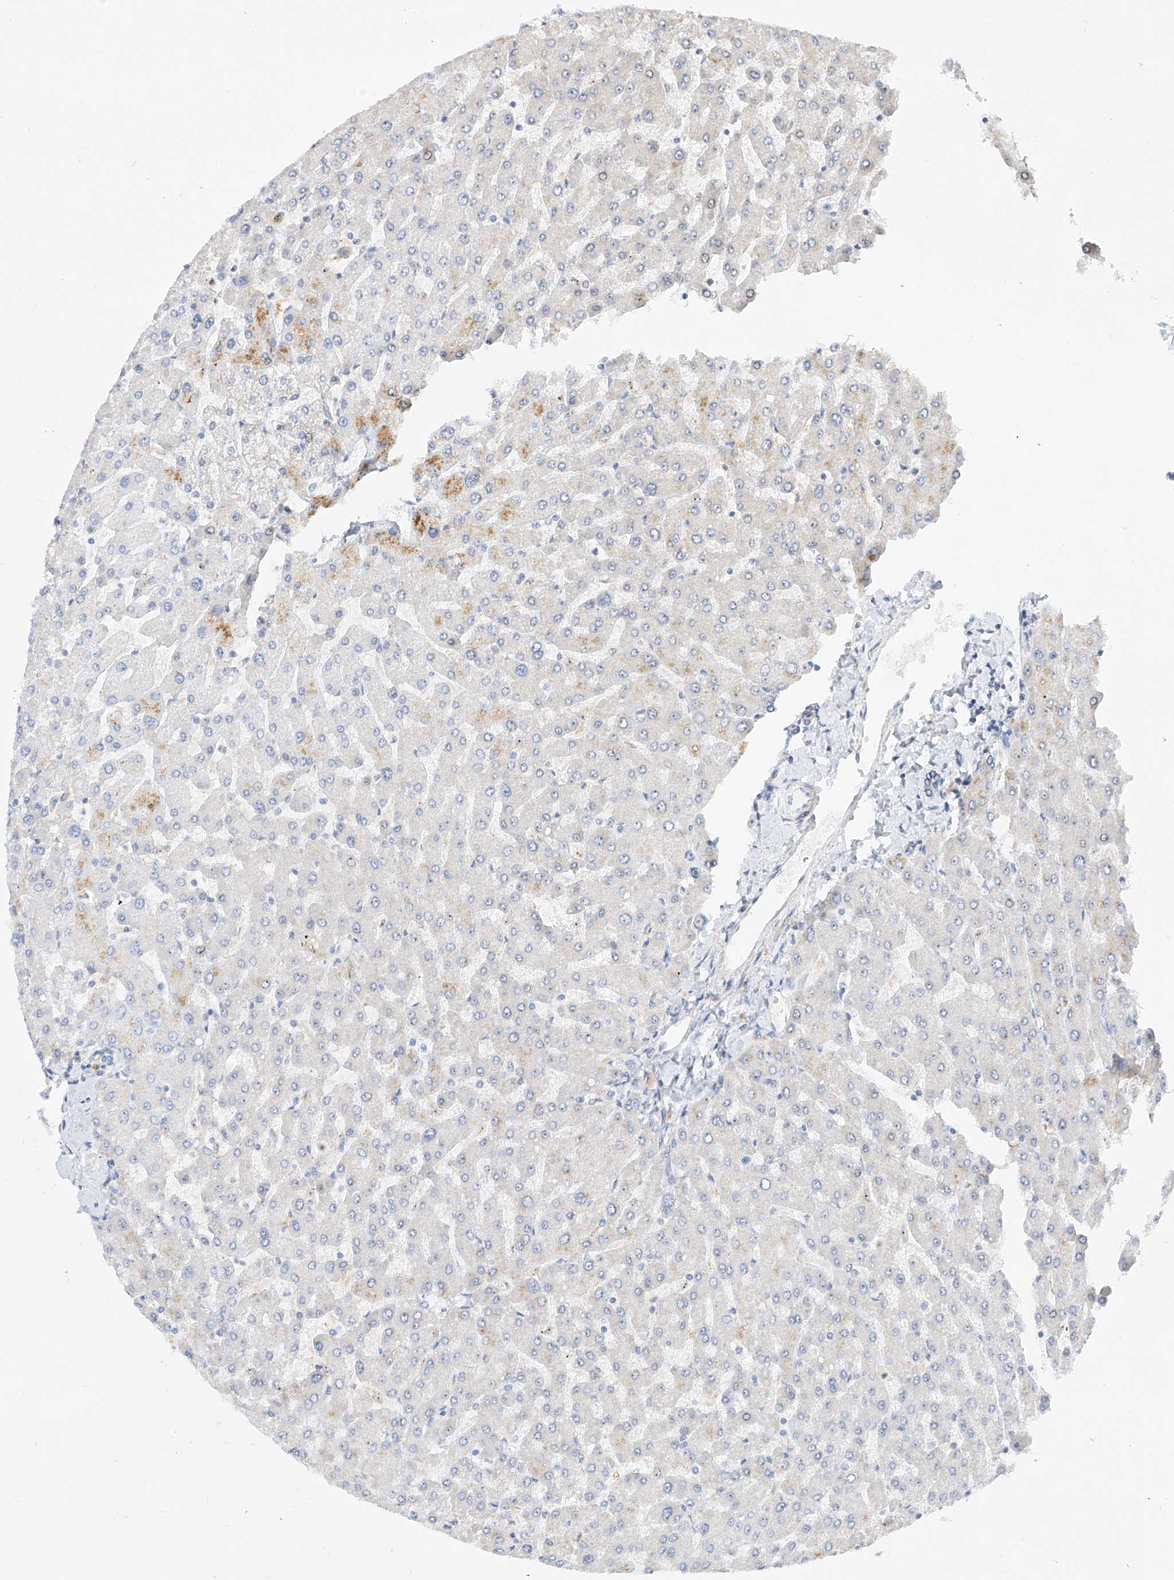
{"staining": {"intensity": "negative", "quantity": "none", "location": "none"}, "tissue": "liver", "cell_type": "Cholangiocytes", "image_type": "normal", "snomed": [{"axis": "morphology", "description": "Normal tissue, NOS"}, {"axis": "topography", "description": "Liver"}], "caption": "Liver stained for a protein using immunohistochemistry exhibits no expression cholangiocytes.", "gene": "SNU13", "patient": {"sex": "male", "age": 55}}